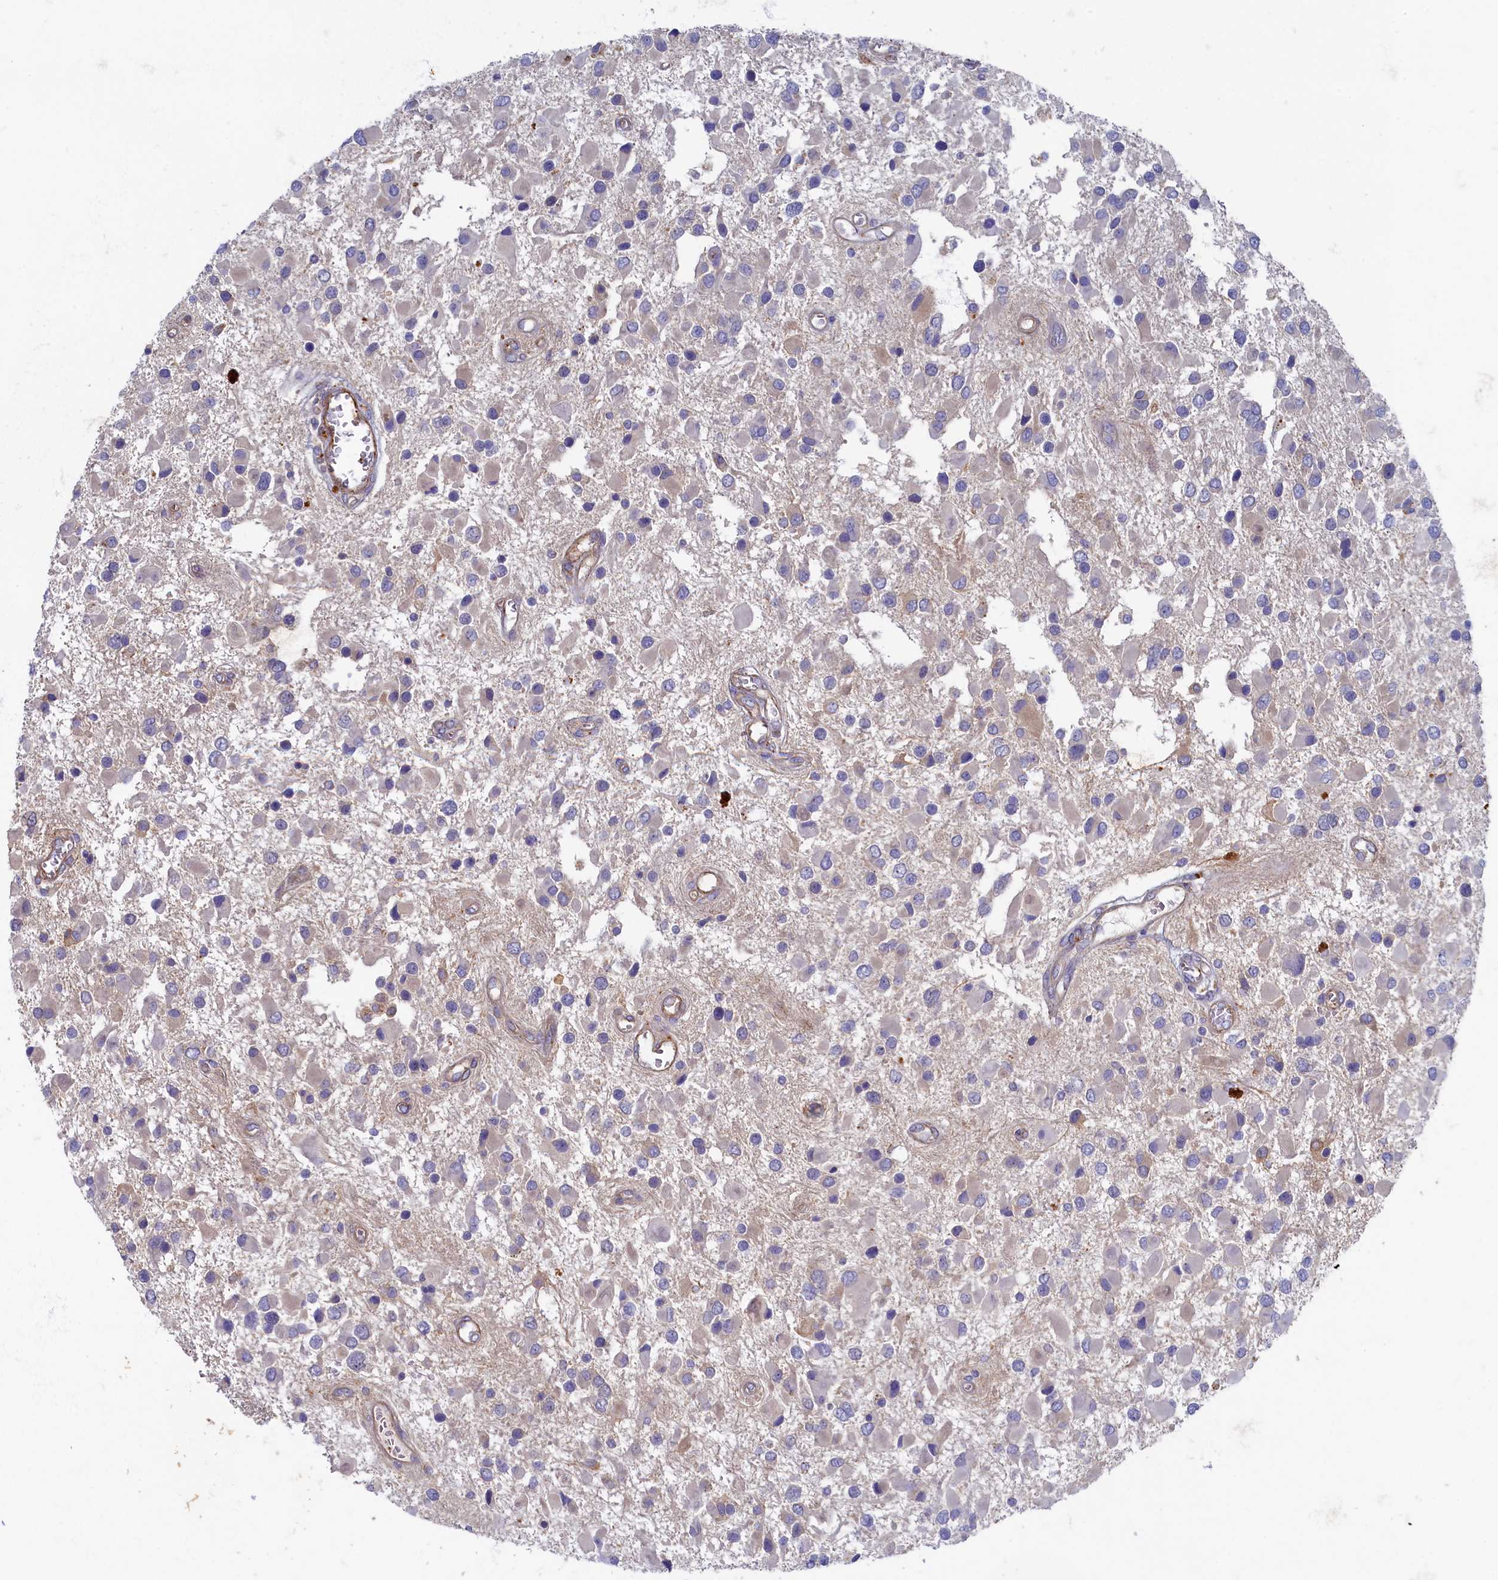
{"staining": {"intensity": "negative", "quantity": "none", "location": "none"}, "tissue": "glioma", "cell_type": "Tumor cells", "image_type": "cancer", "snomed": [{"axis": "morphology", "description": "Glioma, malignant, High grade"}, {"axis": "topography", "description": "Brain"}], "caption": "A high-resolution photomicrograph shows immunohistochemistry staining of malignant high-grade glioma, which exhibits no significant positivity in tumor cells.", "gene": "PSMG2", "patient": {"sex": "male", "age": 53}}